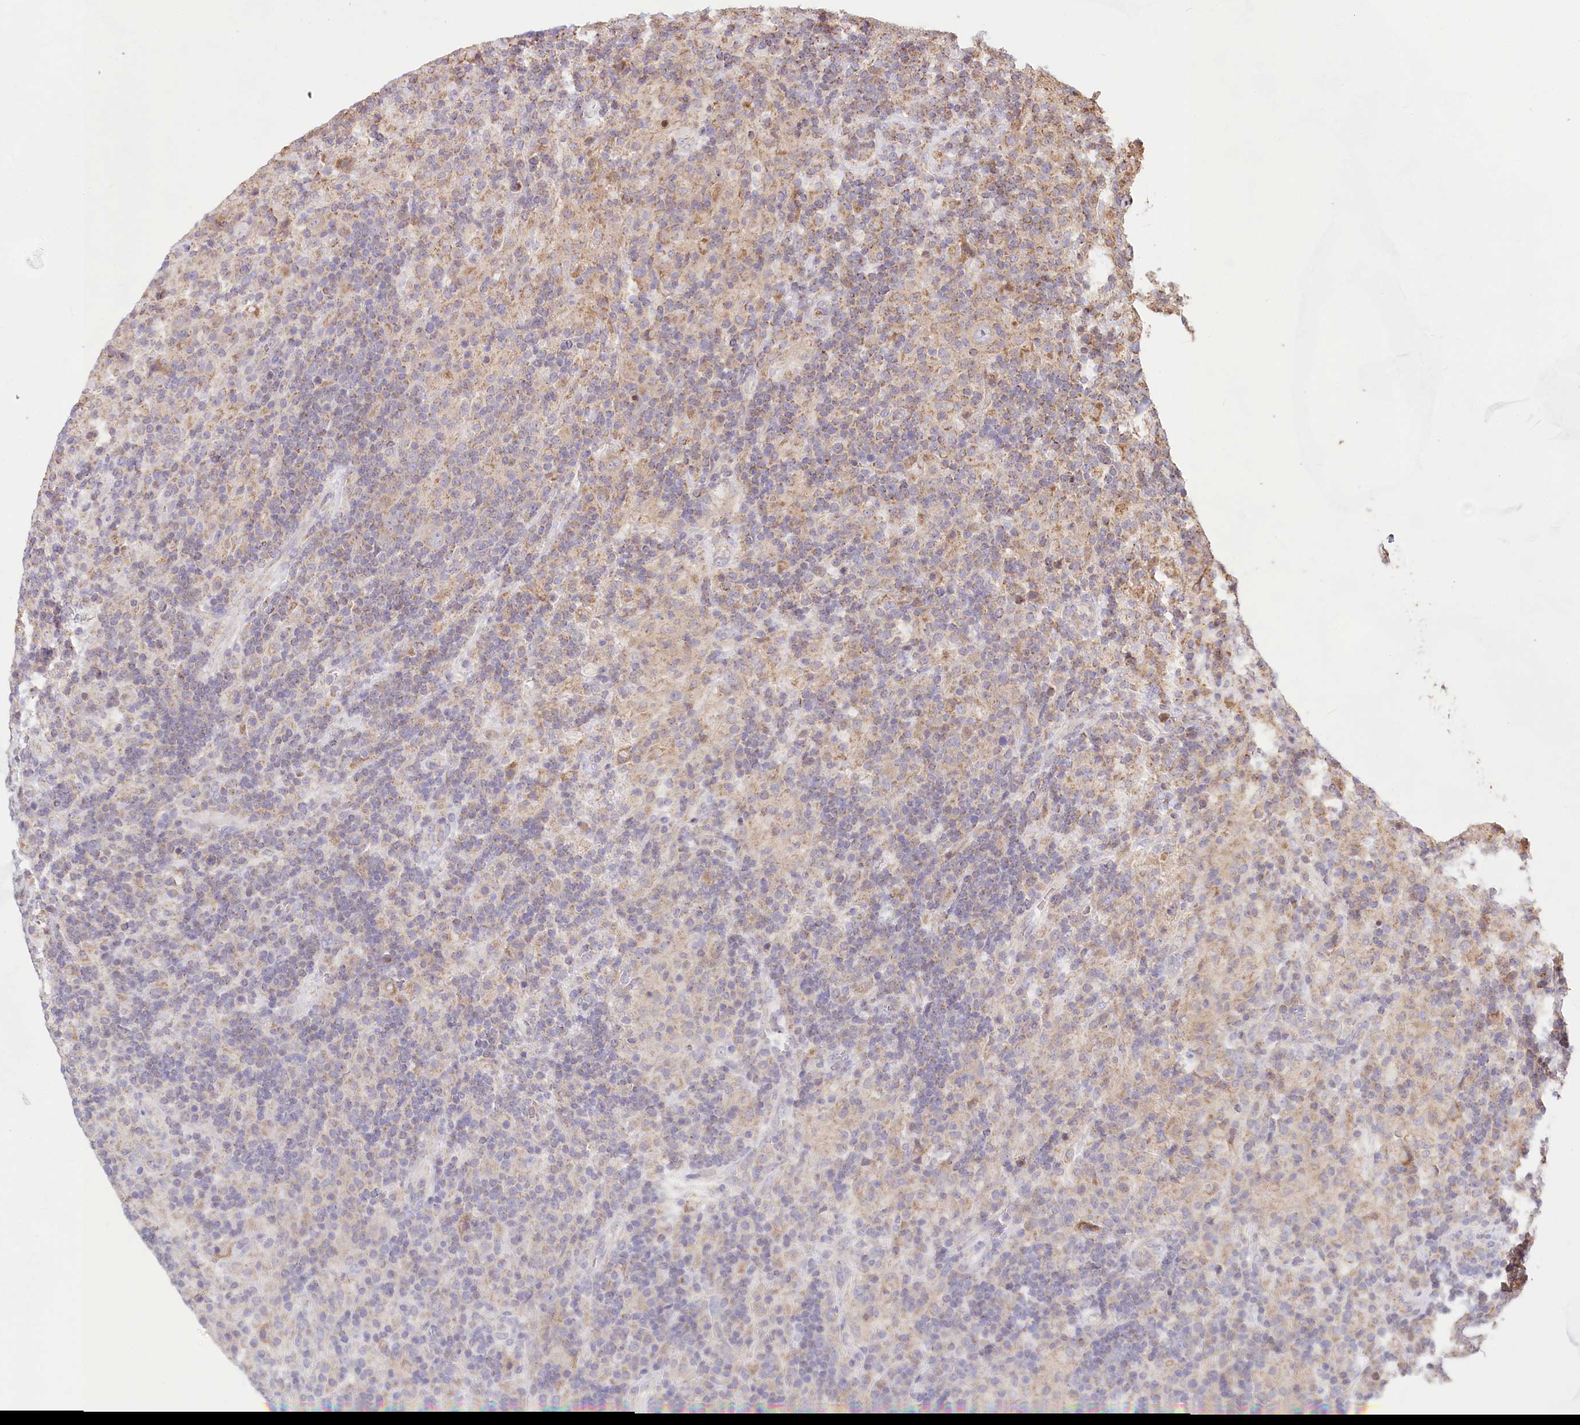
{"staining": {"intensity": "weak", "quantity": "25%-75%", "location": "cytoplasmic/membranous"}, "tissue": "lymphoma", "cell_type": "Tumor cells", "image_type": "cancer", "snomed": [{"axis": "morphology", "description": "Hodgkin's disease, NOS"}, {"axis": "topography", "description": "Lymph node"}], "caption": "Protein analysis of Hodgkin's disease tissue exhibits weak cytoplasmic/membranous expression in about 25%-75% of tumor cells. (IHC, brightfield microscopy, high magnification).", "gene": "TASOR2", "patient": {"sex": "male", "age": 70}}